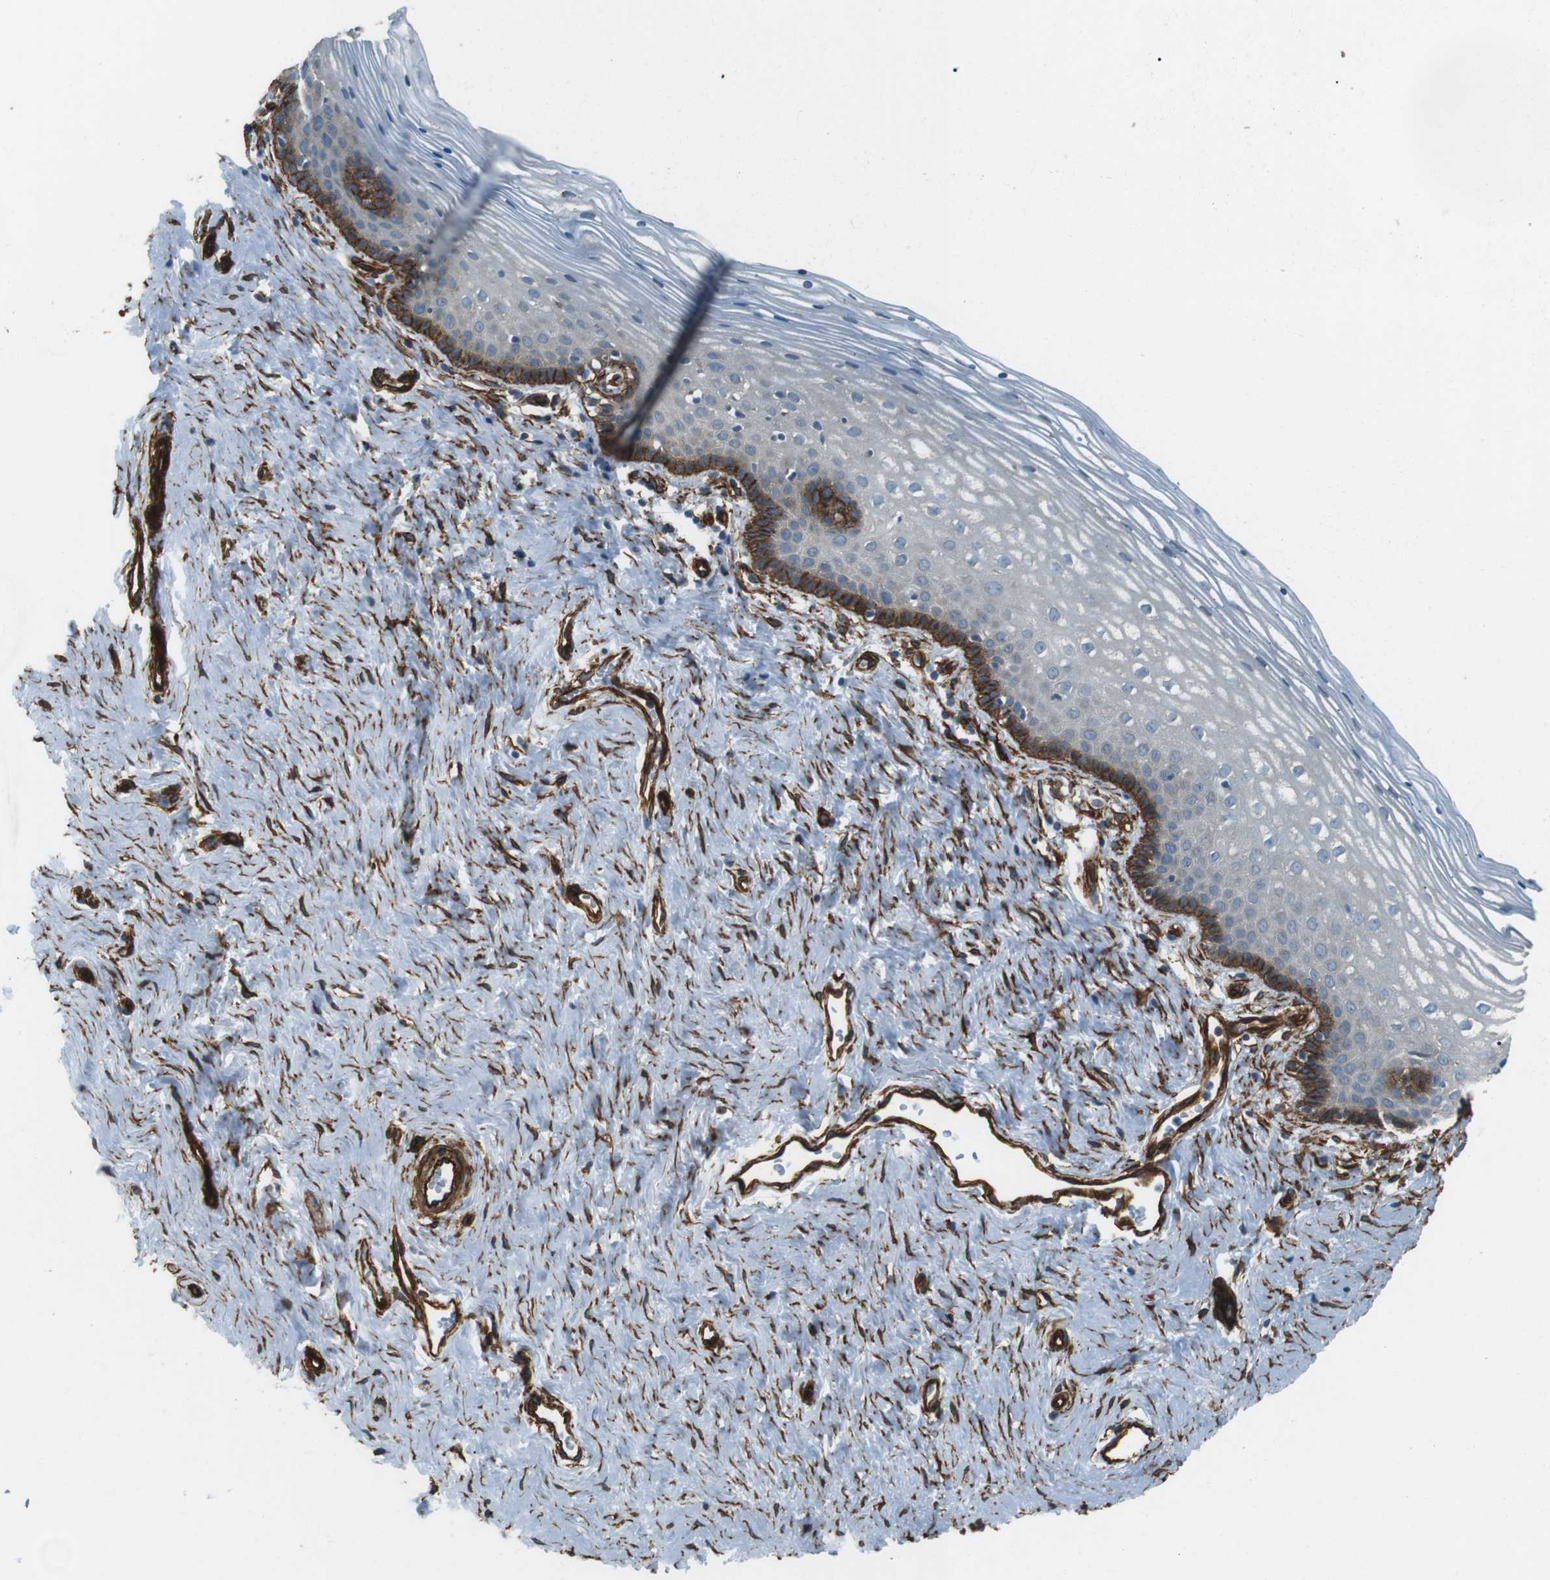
{"staining": {"intensity": "strong", "quantity": "<25%", "location": "cytoplasmic/membranous"}, "tissue": "vagina", "cell_type": "Squamous epithelial cells", "image_type": "normal", "snomed": [{"axis": "morphology", "description": "Normal tissue, NOS"}, {"axis": "topography", "description": "Vagina"}], "caption": "Brown immunohistochemical staining in normal vagina displays strong cytoplasmic/membranous expression in about <25% of squamous epithelial cells.", "gene": "ODR4", "patient": {"sex": "female", "age": 32}}